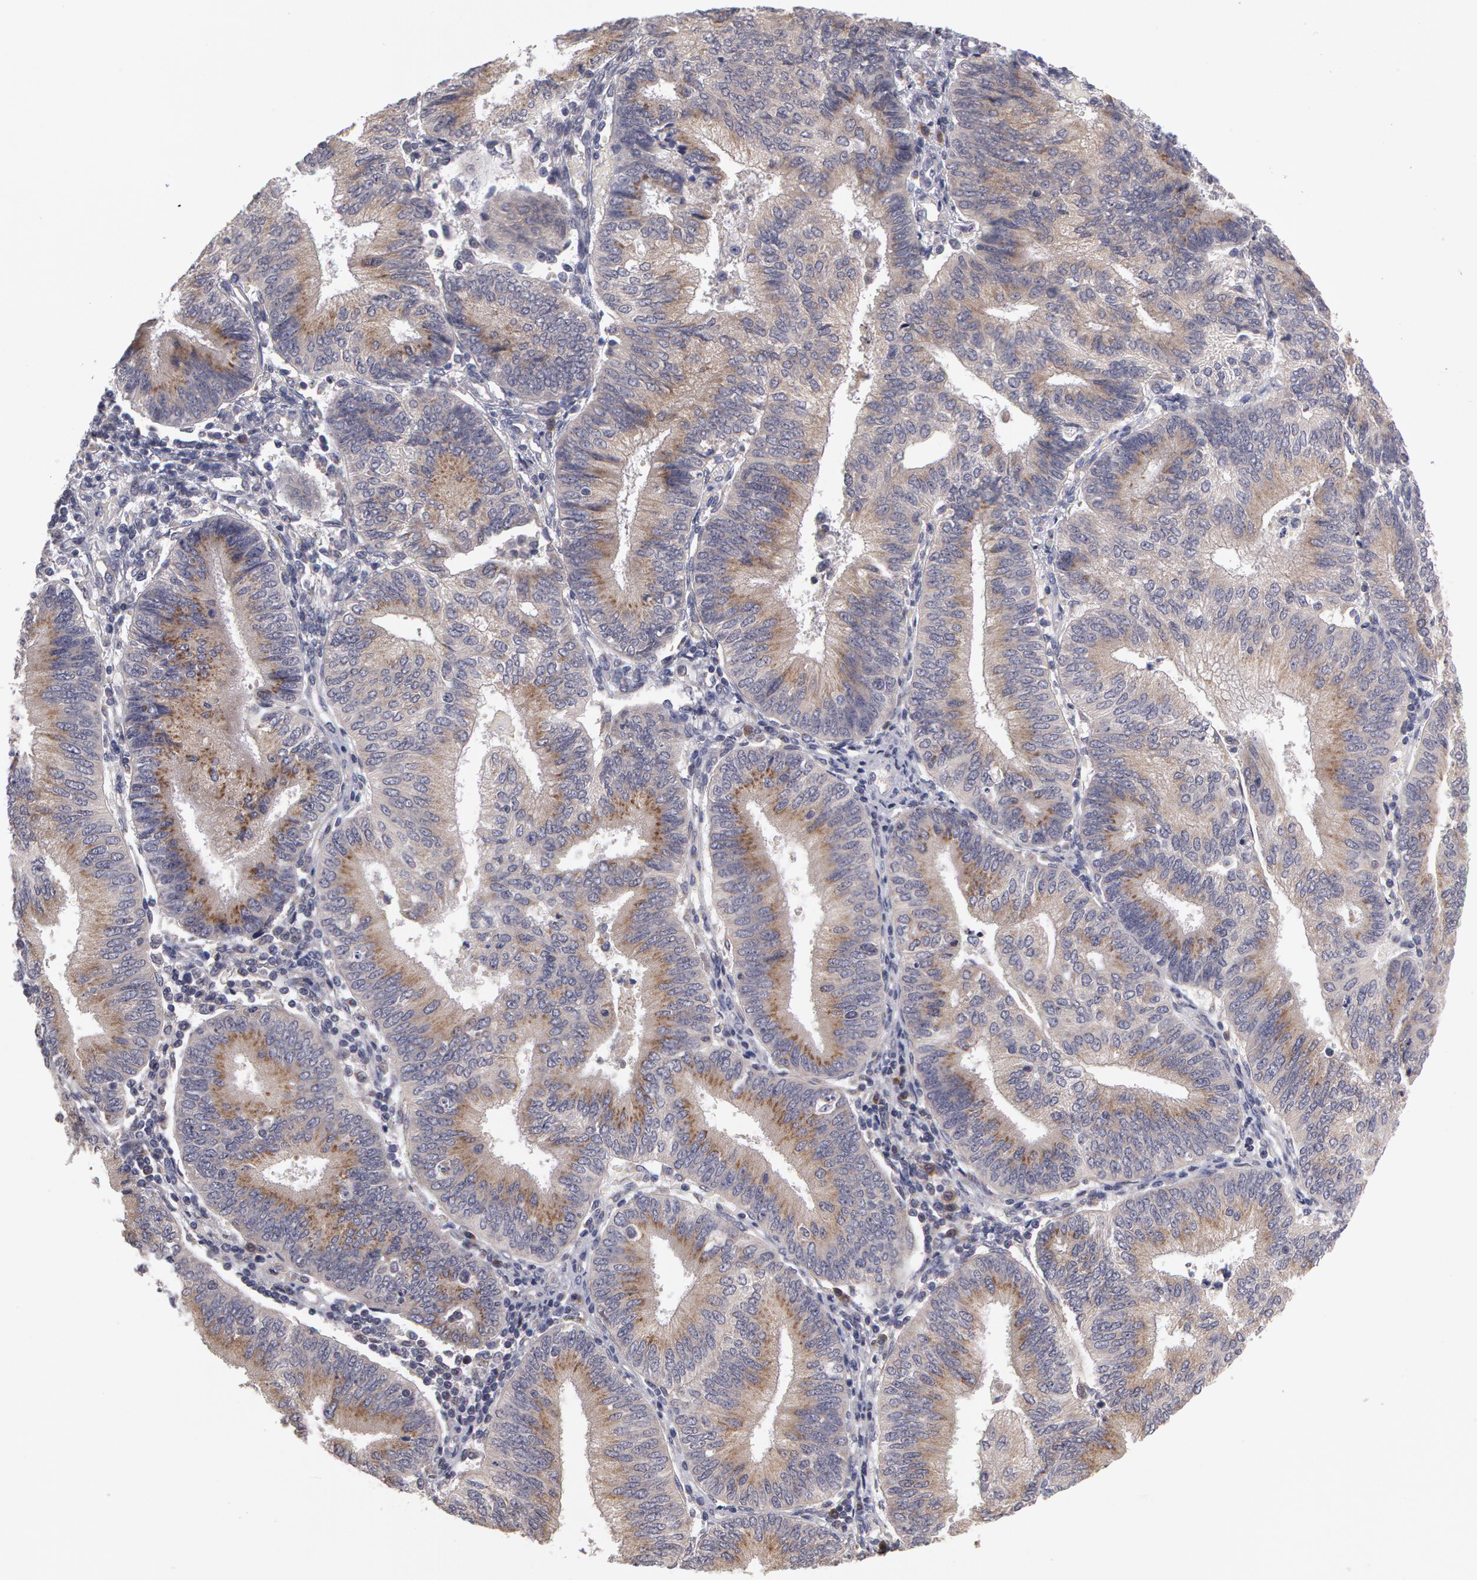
{"staining": {"intensity": "negative", "quantity": "none", "location": "none"}, "tissue": "endometrial cancer", "cell_type": "Tumor cells", "image_type": "cancer", "snomed": [{"axis": "morphology", "description": "Adenocarcinoma, NOS"}, {"axis": "topography", "description": "Endometrium"}], "caption": "IHC of endometrial cancer (adenocarcinoma) exhibits no staining in tumor cells. The staining was performed using DAB to visualize the protein expression in brown, while the nuclei were stained in blue with hematoxylin (Magnification: 20x).", "gene": "STX5", "patient": {"sex": "female", "age": 55}}